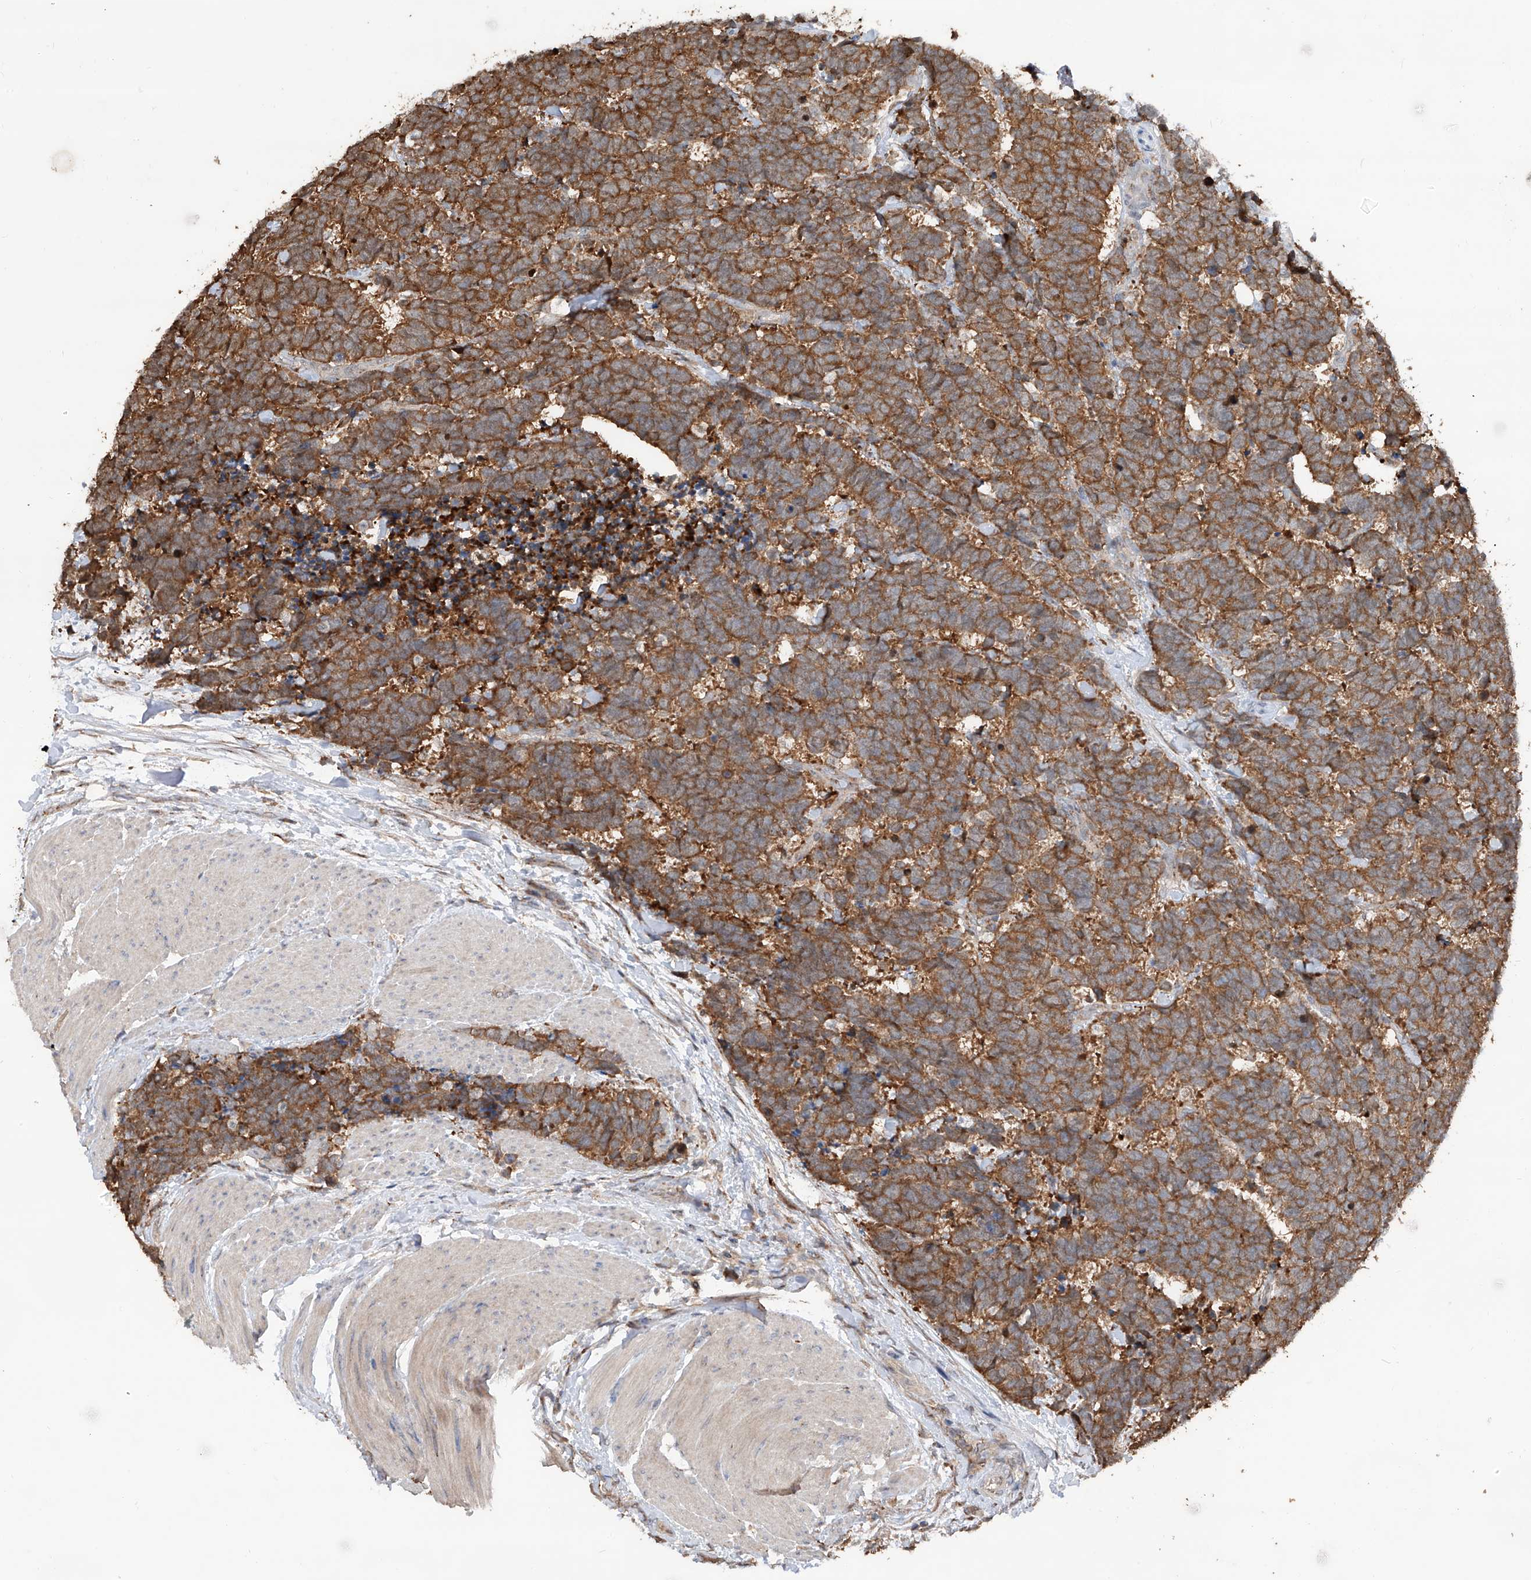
{"staining": {"intensity": "moderate", "quantity": ">75%", "location": "cytoplasmic/membranous"}, "tissue": "carcinoid", "cell_type": "Tumor cells", "image_type": "cancer", "snomed": [{"axis": "morphology", "description": "Carcinoma, NOS"}, {"axis": "morphology", "description": "Carcinoid, malignant, NOS"}, {"axis": "topography", "description": "Urinary bladder"}], "caption": "Brown immunohistochemical staining in human carcinoid exhibits moderate cytoplasmic/membranous staining in about >75% of tumor cells.", "gene": "EDN1", "patient": {"sex": "male", "age": 57}}